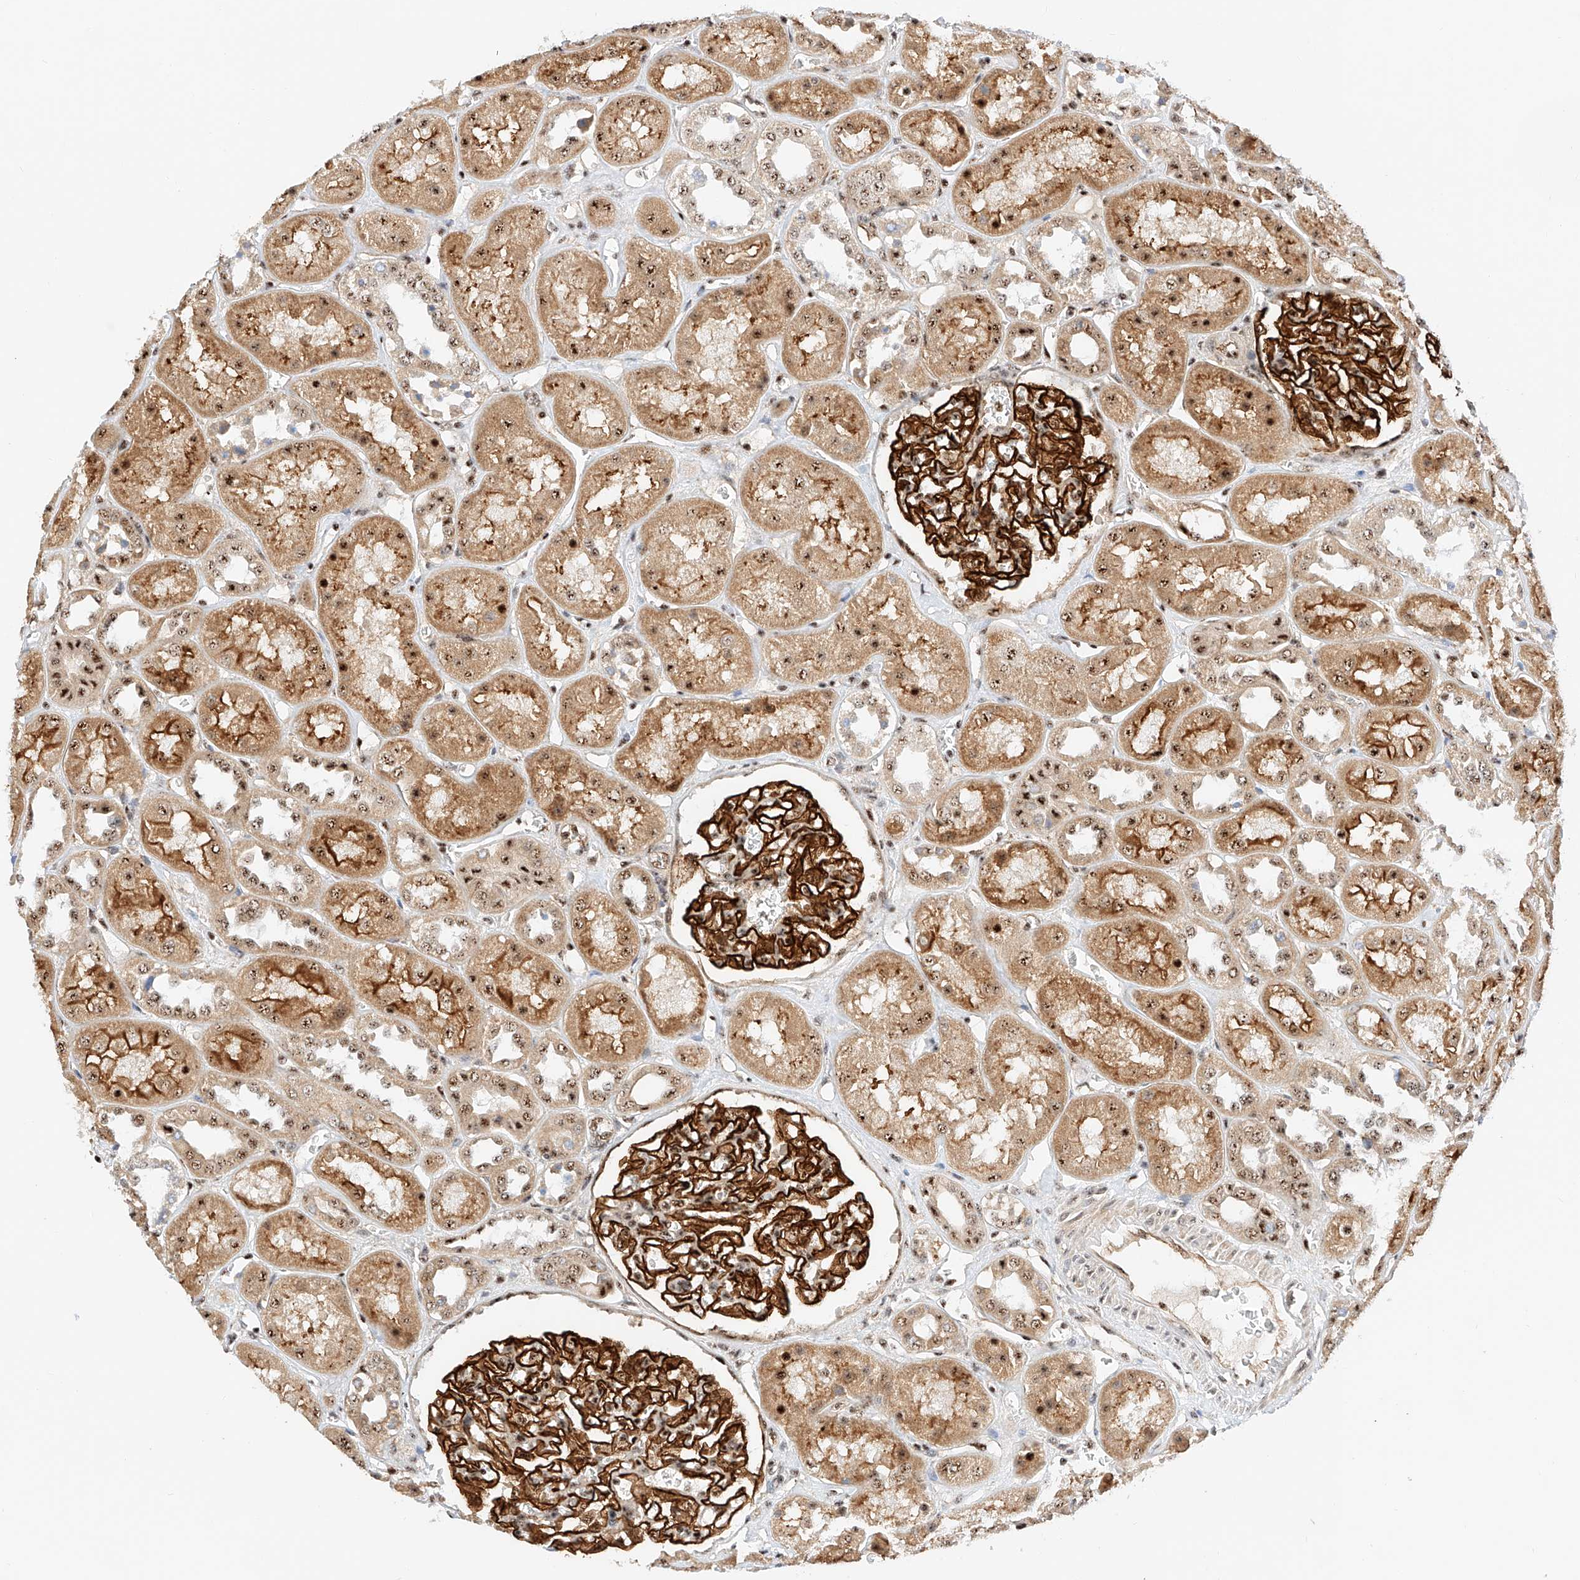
{"staining": {"intensity": "strong", "quantity": ">75%", "location": "cytoplasmic/membranous"}, "tissue": "kidney", "cell_type": "Cells in glomeruli", "image_type": "normal", "snomed": [{"axis": "morphology", "description": "Normal tissue, NOS"}, {"axis": "topography", "description": "Kidney"}], "caption": "This photomicrograph demonstrates unremarkable kidney stained with IHC to label a protein in brown. The cytoplasmic/membranous of cells in glomeruli show strong positivity for the protein. Nuclei are counter-stained blue.", "gene": "ATXN7L2", "patient": {"sex": "male", "age": 70}}